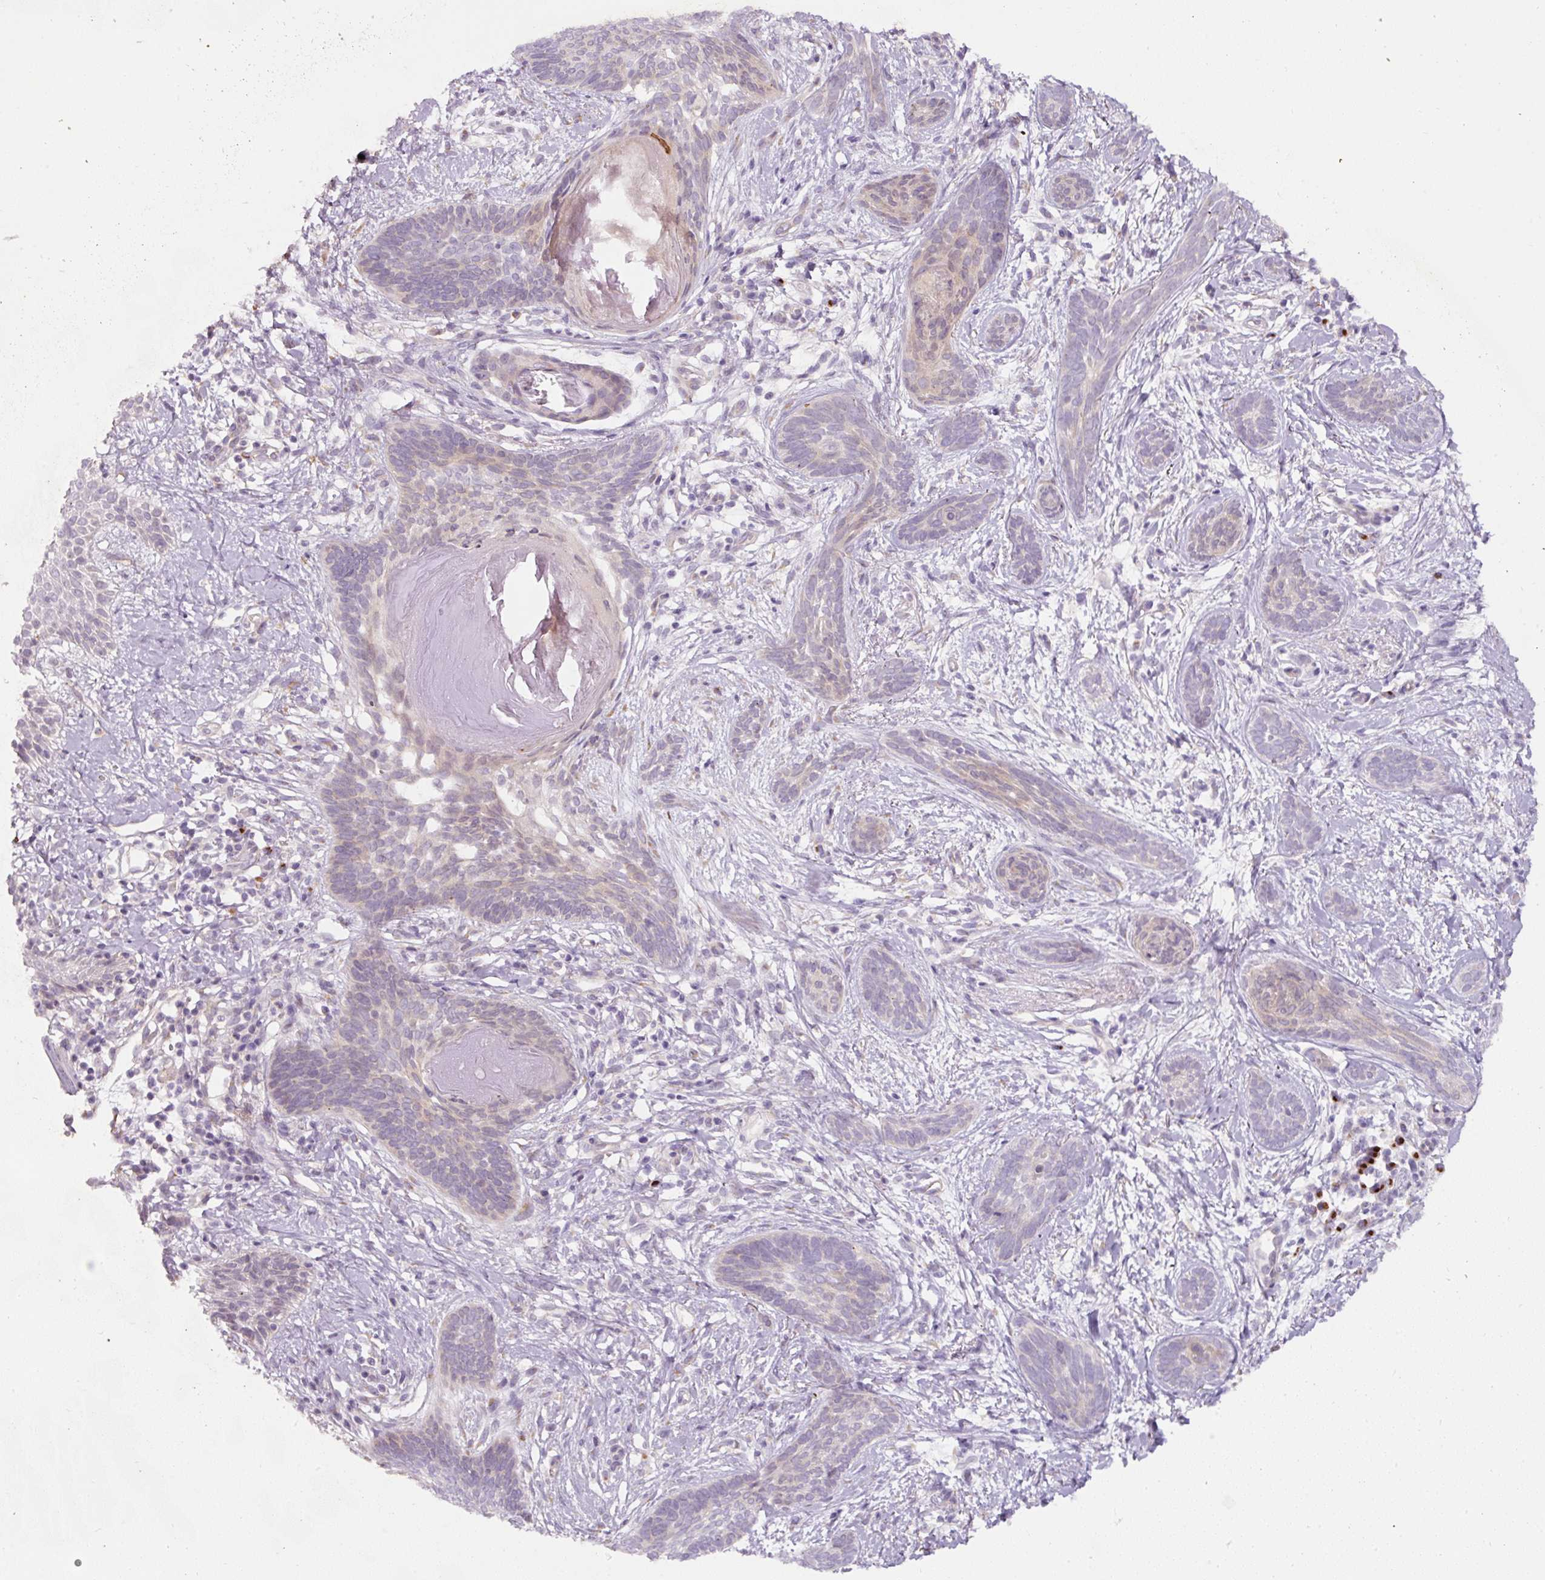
{"staining": {"intensity": "negative", "quantity": "none", "location": "none"}, "tissue": "skin cancer", "cell_type": "Tumor cells", "image_type": "cancer", "snomed": [{"axis": "morphology", "description": "Basal cell carcinoma"}, {"axis": "topography", "description": "Skin"}], "caption": "Immunohistochemical staining of skin basal cell carcinoma reveals no significant staining in tumor cells.", "gene": "NBPF11", "patient": {"sex": "female", "age": 81}}